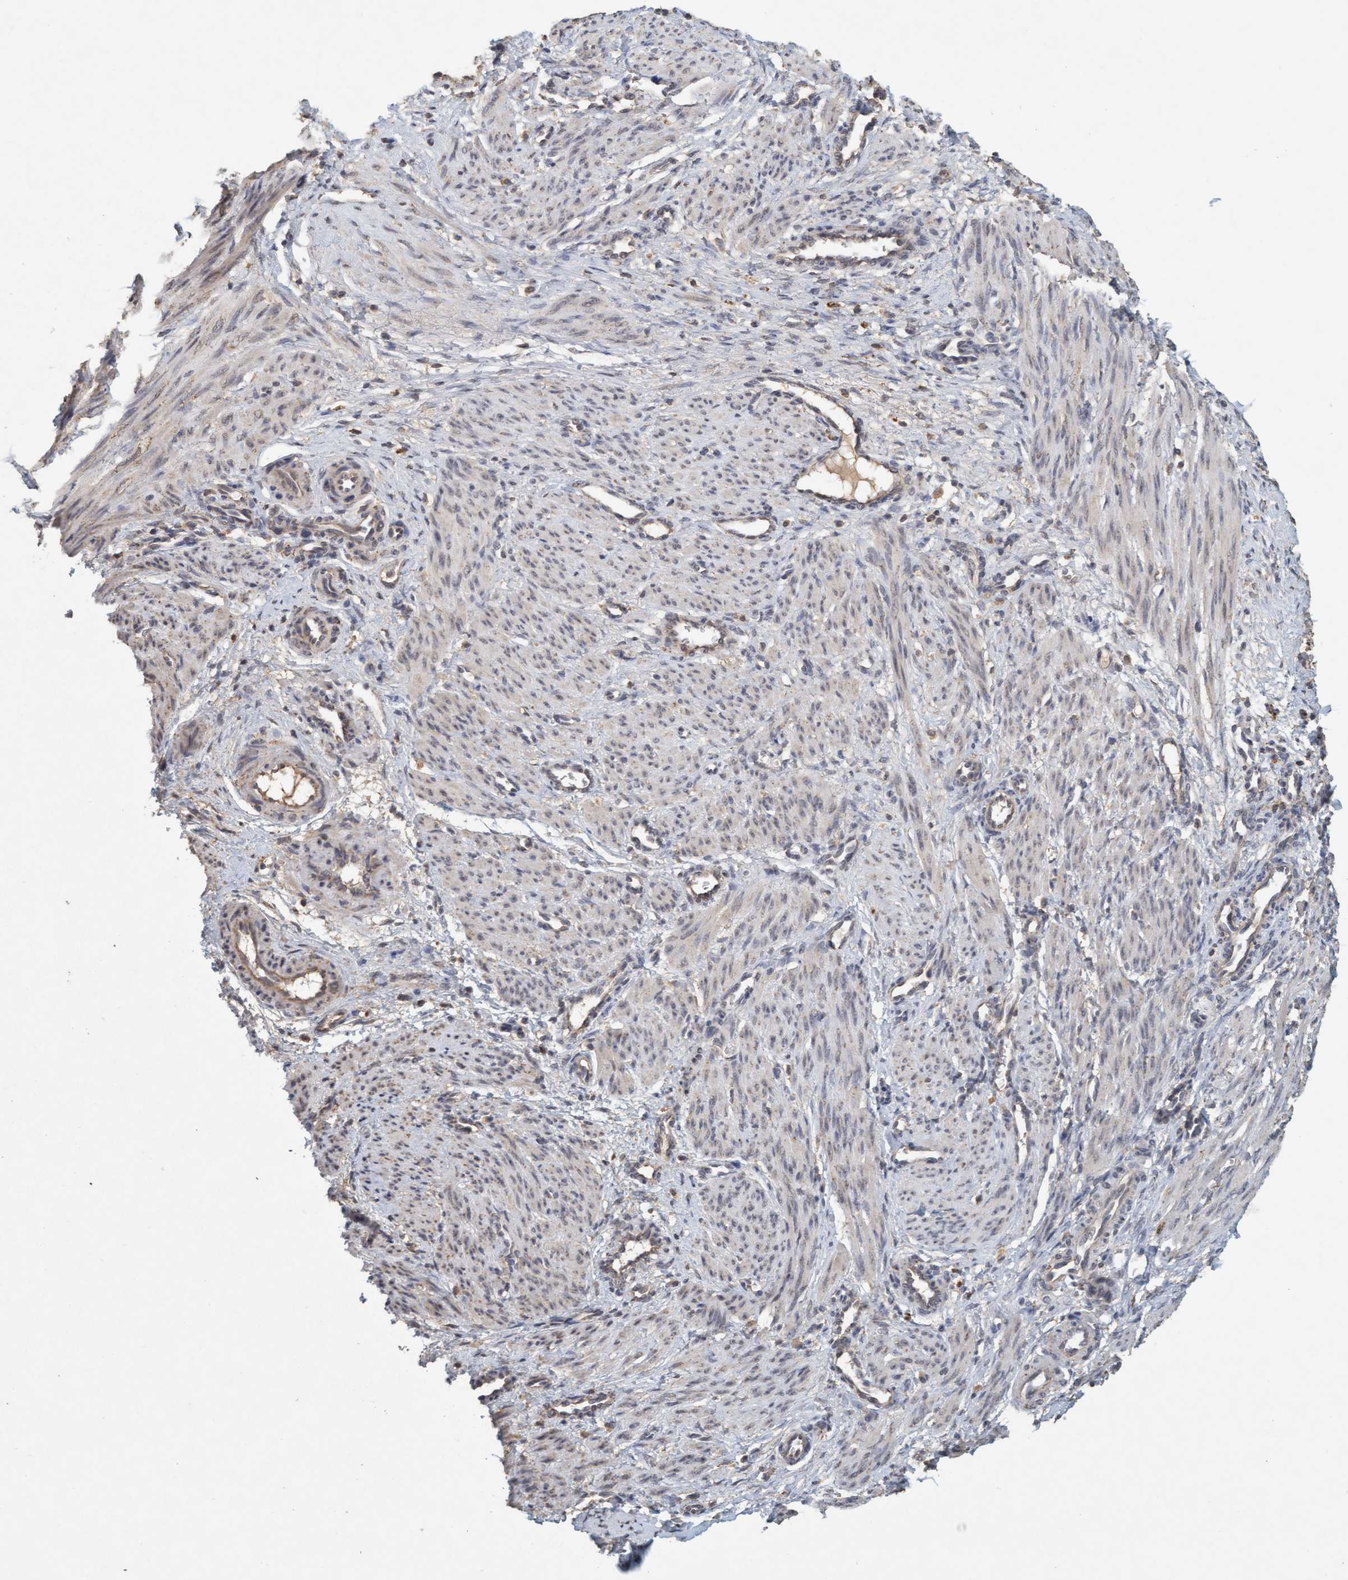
{"staining": {"intensity": "weak", "quantity": "<25%", "location": "cytoplasmic/membranous"}, "tissue": "smooth muscle", "cell_type": "Smooth muscle cells", "image_type": "normal", "snomed": [{"axis": "morphology", "description": "Normal tissue, NOS"}, {"axis": "topography", "description": "Endometrium"}], "caption": "DAB immunohistochemical staining of benign smooth muscle displays no significant positivity in smooth muscle cells.", "gene": "VSIG8", "patient": {"sex": "female", "age": 33}}